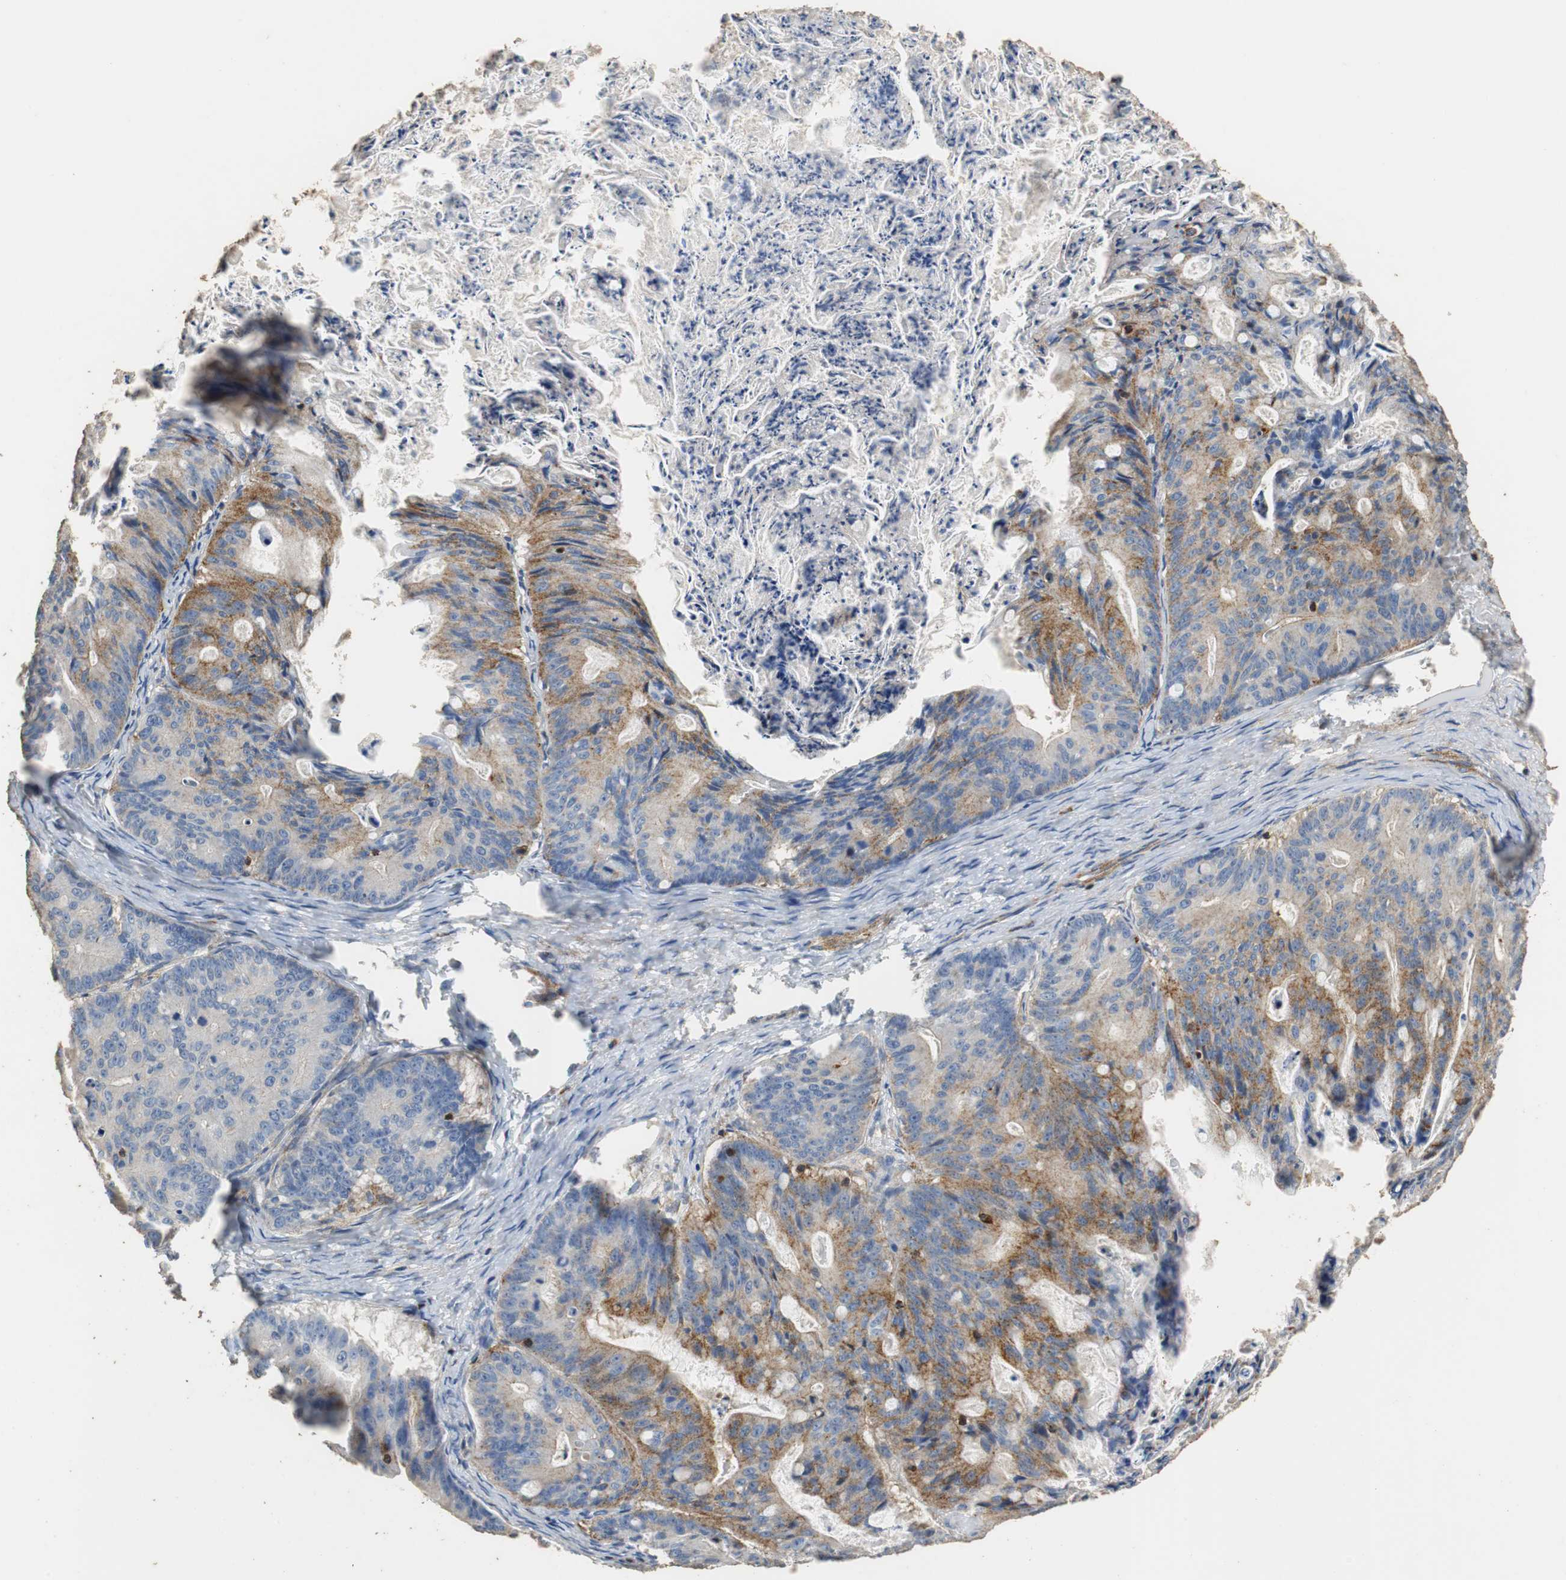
{"staining": {"intensity": "moderate", "quantity": "25%-75%", "location": "cytoplasmic/membranous"}, "tissue": "ovarian cancer", "cell_type": "Tumor cells", "image_type": "cancer", "snomed": [{"axis": "morphology", "description": "Cystadenocarcinoma, mucinous, NOS"}, {"axis": "topography", "description": "Ovary"}], "caption": "Immunohistochemistry micrograph of neoplastic tissue: ovarian mucinous cystadenocarcinoma stained using immunohistochemistry shows medium levels of moderate protein expression localized specifically in the cytoplasmic/membranous of tumor cells, appearing as a cytoplasmic/membranous brown color.", "gene": "PRKRA", "patient": {"sex": "female", "age": 36}}